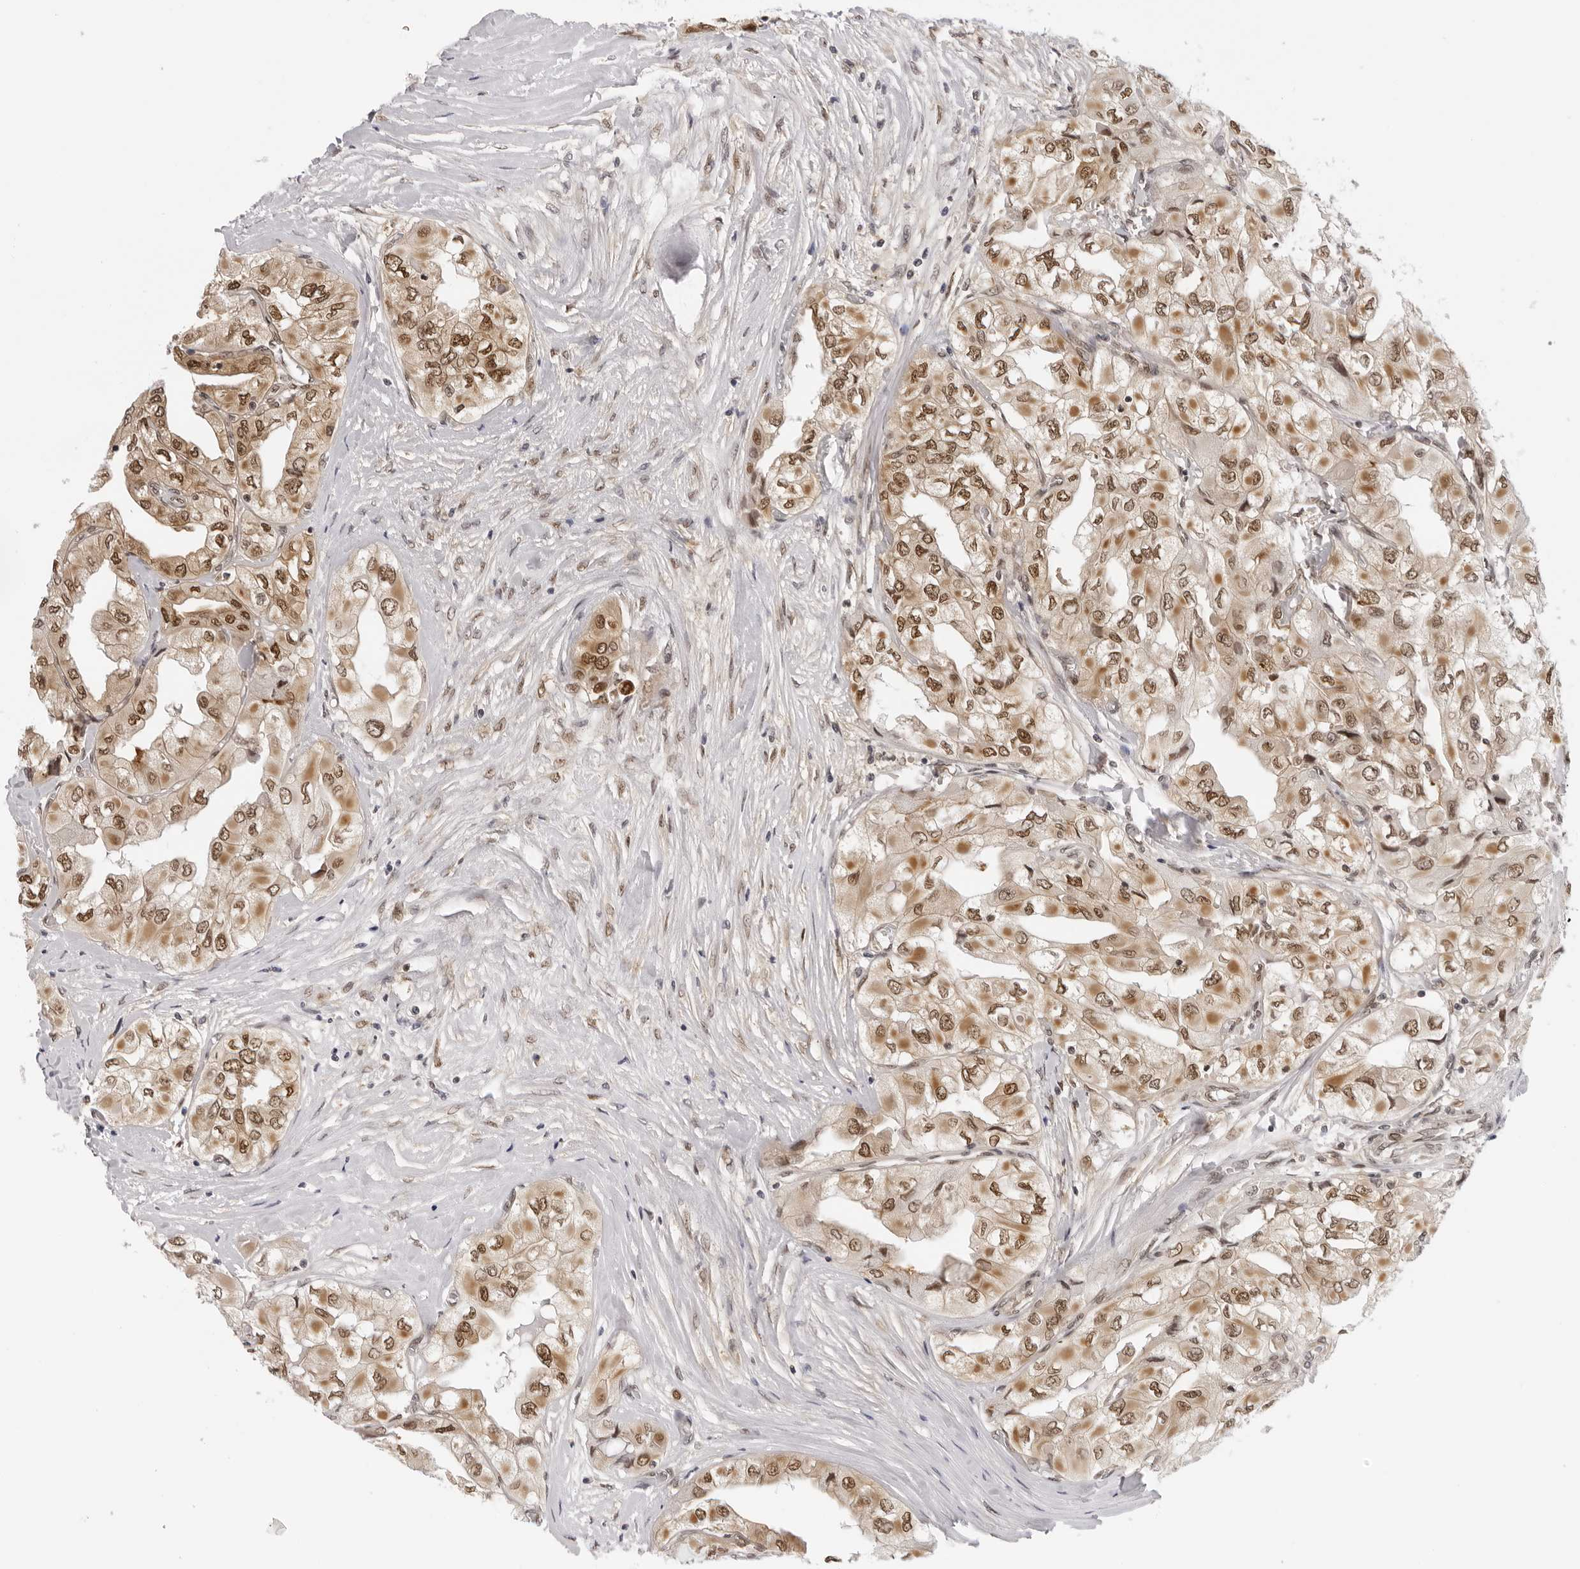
{"staining": {"intensity": "moderate", "quantity": ">75%", "location": "cytoplasmic/membranous,nuclear"}, "tissue": "thyroid cancer", "cell_type": "Tumor cells", "image_type": "cancer", "snomed": [{"axis": "morphology", "description": "Papillary adenocarcinoma, NOS"}, {"axis": "topography", "description": "Thyroid gland"}], "caption": "Protein expression analysis of human papillary adenocarcinoma (thyroid) reveals moderate cytoplasmic/membranous and nuclear staining in approximately >75% of tumor cells.", "gene": "WDR77", "patient": {"sex": "female", "age": 59}}